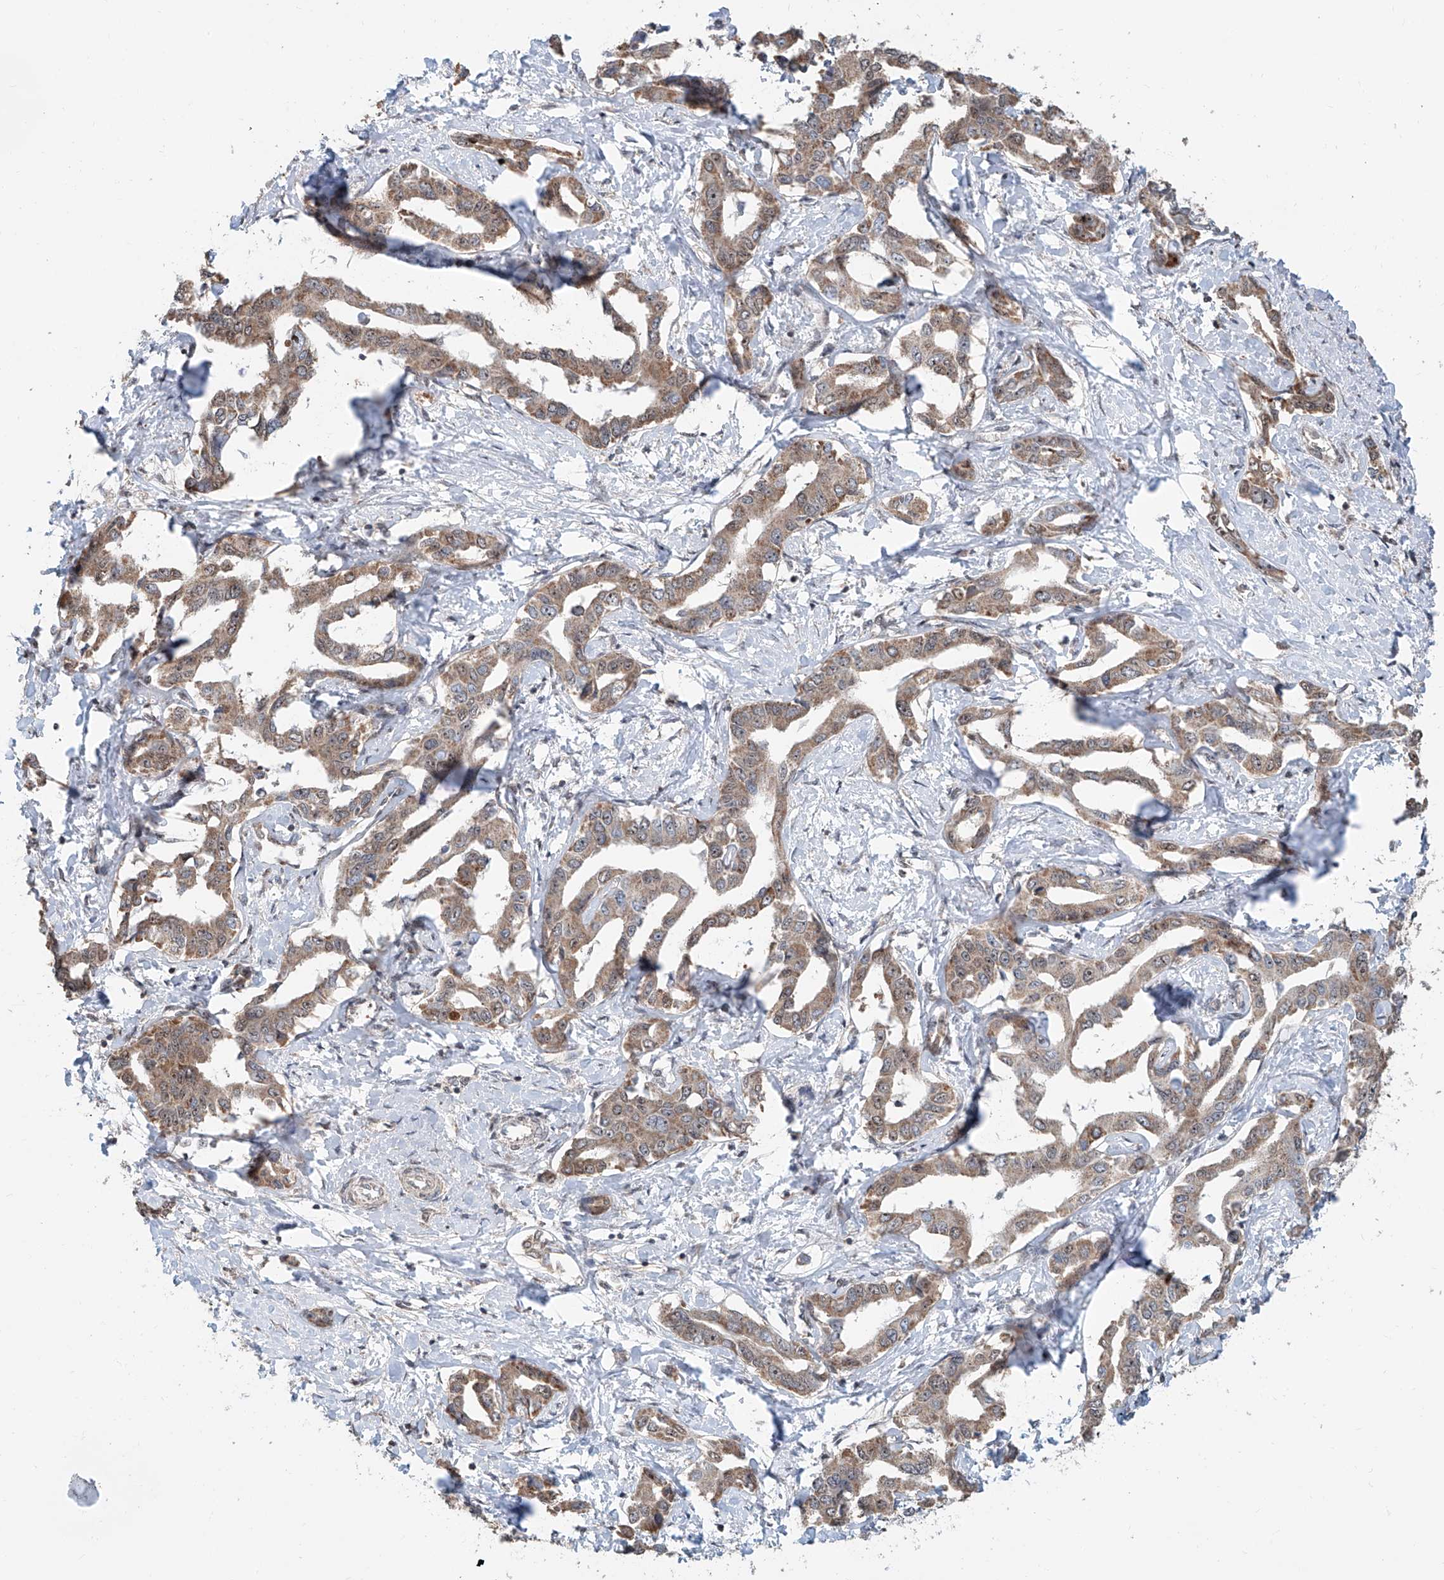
{"staining": {"intensity": "moderate", "quantity": ">75%", "location": "cytoplasmic/membranous"}, "tissue": "liver cancer", "cell_type": "Tumor cells", "image_type": "cancer", "snomed": [{"axis": "morphology", "description": "Cholangiocarcinoma"}, {"axis": "topography", "description": "Liver"}], "caption": "IHC image of neoplastic tissue: human cholangiocarcinoma (liver) stained using immunohistochemistry (IHC) demonstrates medium levels of moderate protein expression localized specifically in the cytoplasmic/membranous of tumor cells, appearing as a cytoplasmic/membranous brown color.", "gene": "SDE2", "patient": {"sex": "male", "age": 59}}